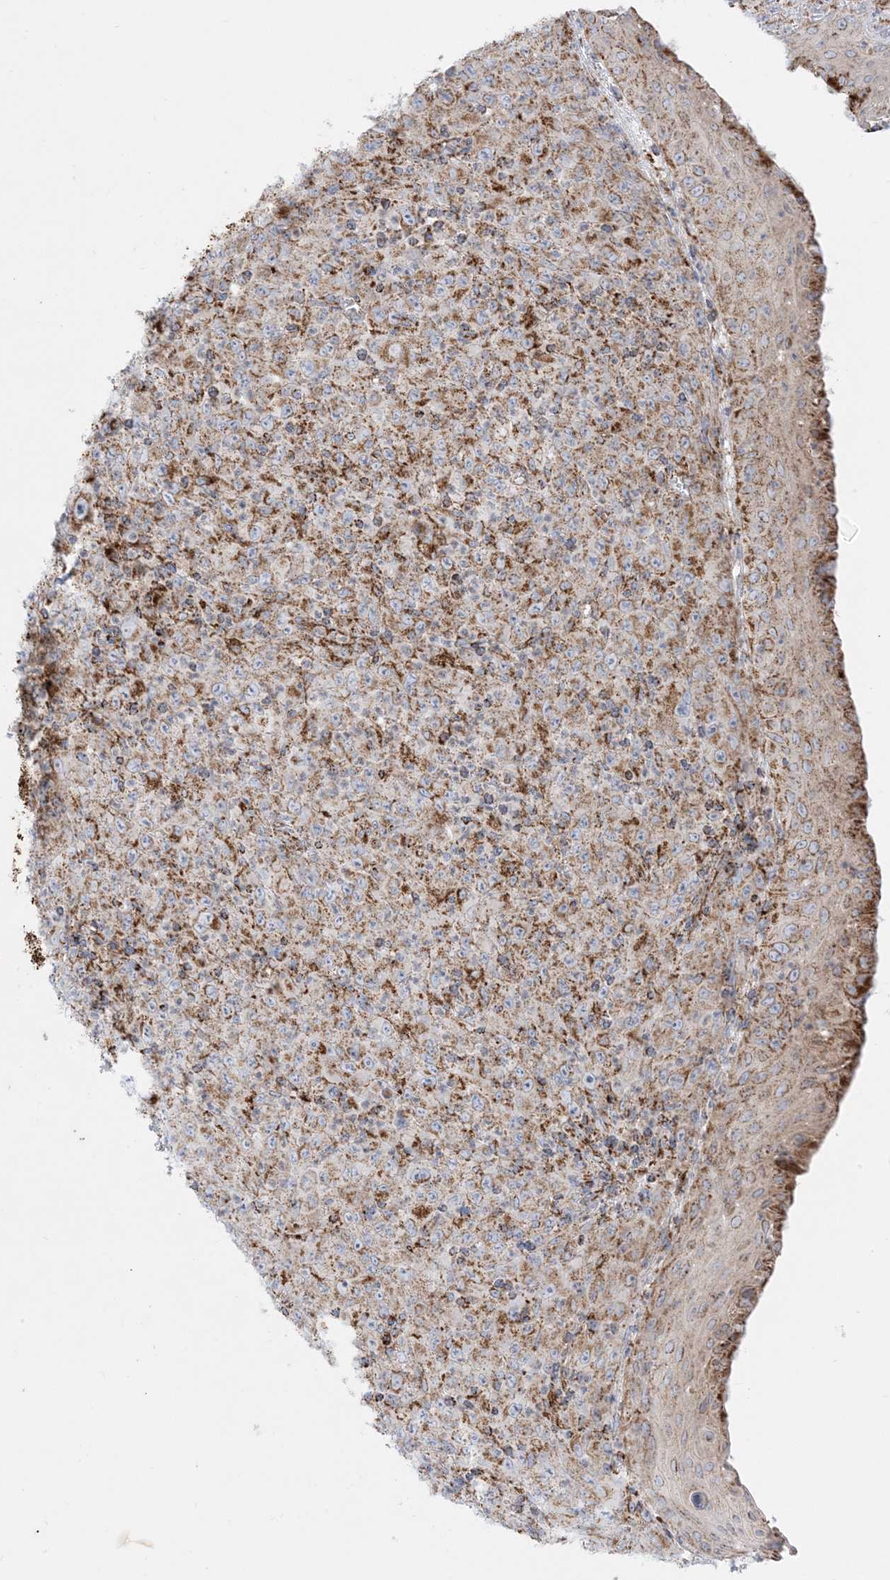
{"staining": {"intensity": "moderate", "quantity": ">75%", "location": "cytoplasmic/membranous"}, "tissue": "melanoma", "cell_type": "Tumor cells", "image_type": "cancer", "snomed": [{"axis": "morphology", "description": "Malignant melanoma, Metastatic site"}, {"axis": "topography", "description": "Skin"}], "caption": "An IHC micrograph of neoplastic tissue is shown. Protein staining in brown highlights moderate cytoplasmic/membranous positivity in melanoma within tumor cells.", "gene": "MRPS36", "patient": {"sex": "female", "age": 56}}